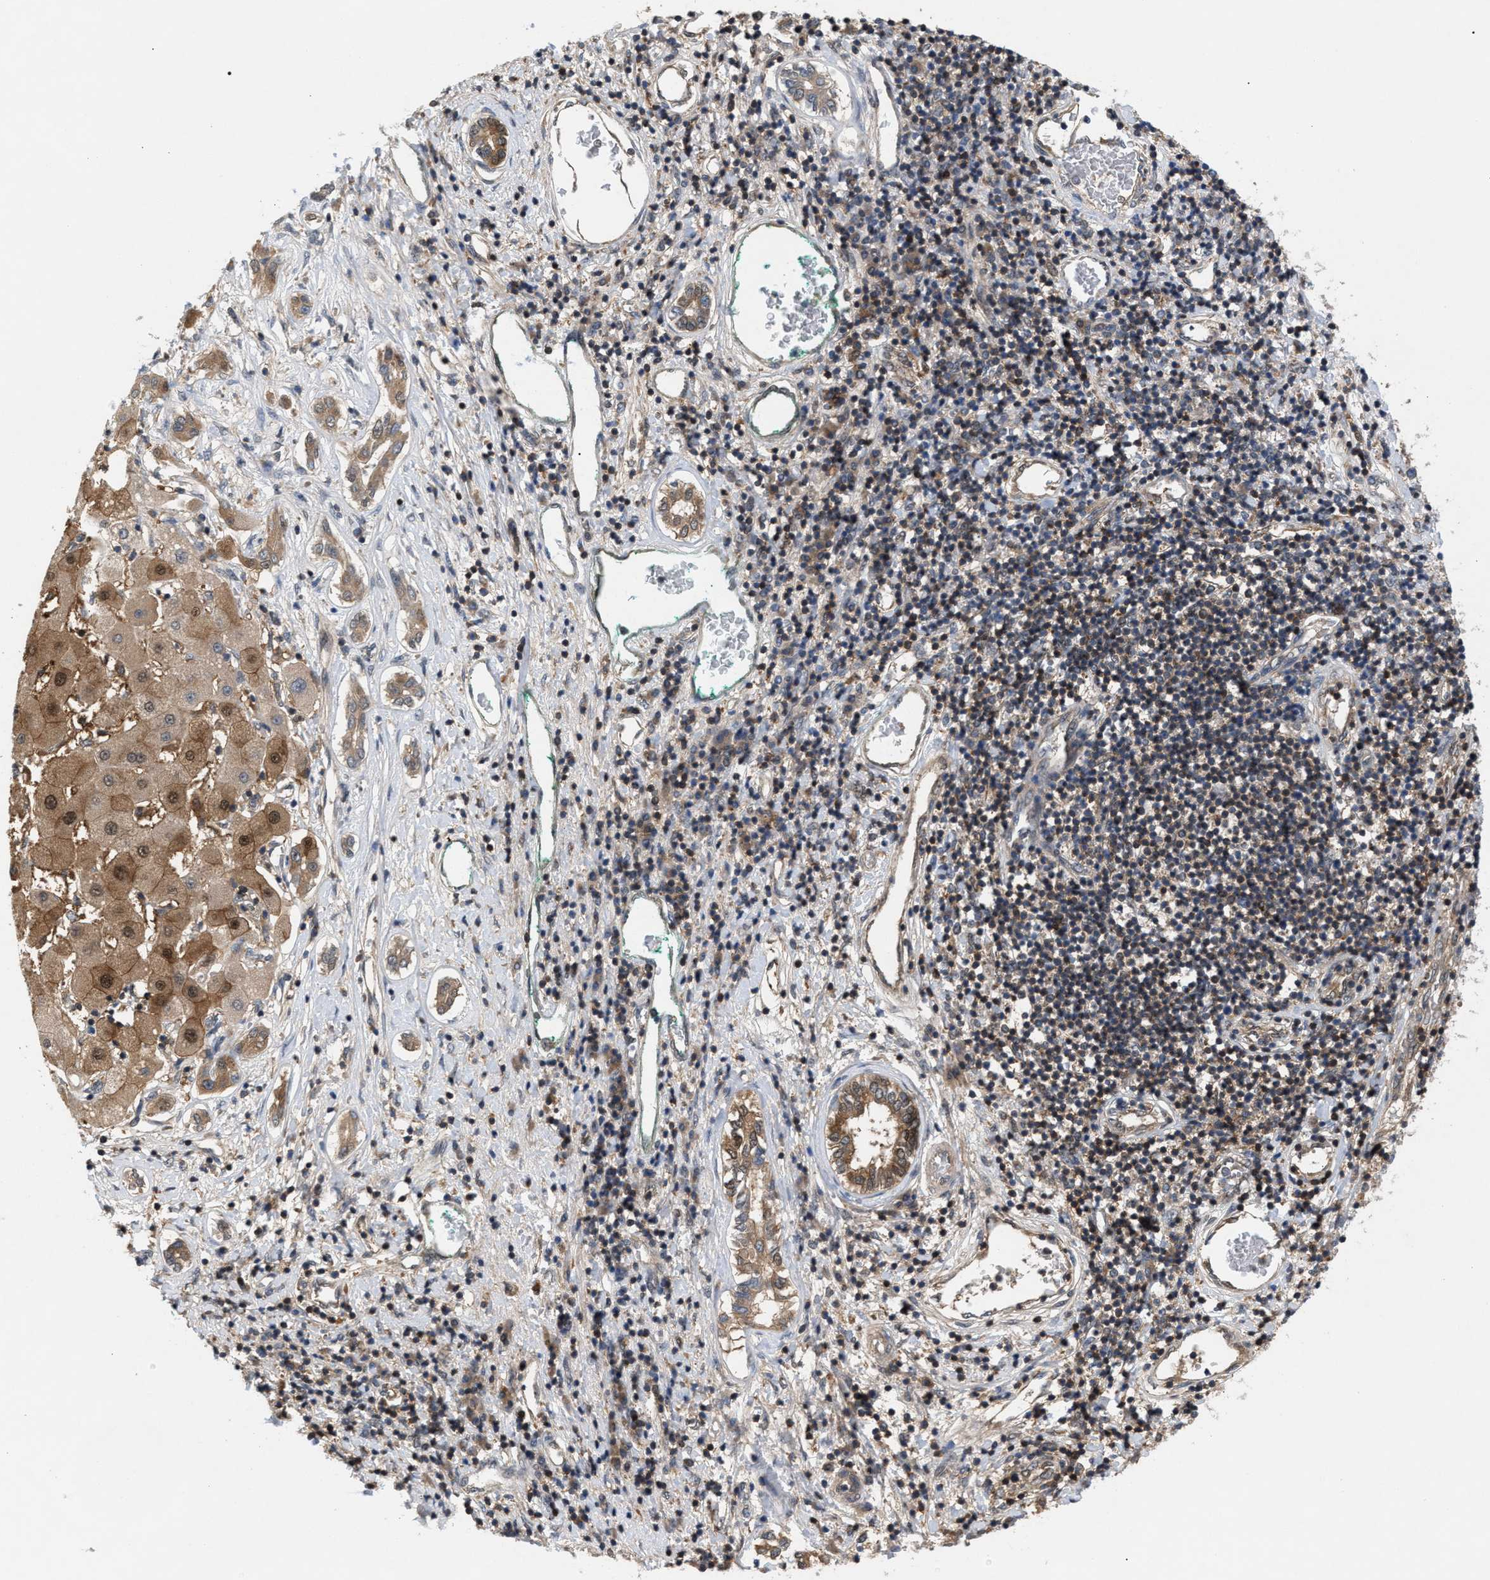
{"staining": {"intensity": "moderate", "quantity": ">75%", "location": "cytoplasmic/membranous"}, "tissue": "liver cancer", "cell_type": "Tumor cells", "image_type": "cancer", "snomed": [{"axis": "morphology", "description": "Carcinoma, Hepatocellular, NOS"}, {"axis": "topography", "description": "Liver"}], "caption": "Immunohistochemical staining of liver cancer demonstrates medium levels of moderate cytoplasmic/membranous positivity in about >75% of tumor cells. The staining was performed using DAB (3,3'-diaminobenzidine) to visualize the protein expression in brown, while the nuclei were stained in blue with hematoxylin (Magnification: 20x).", "gene": "GLOD4", "patient": {"sex": "male", "age": 65}}